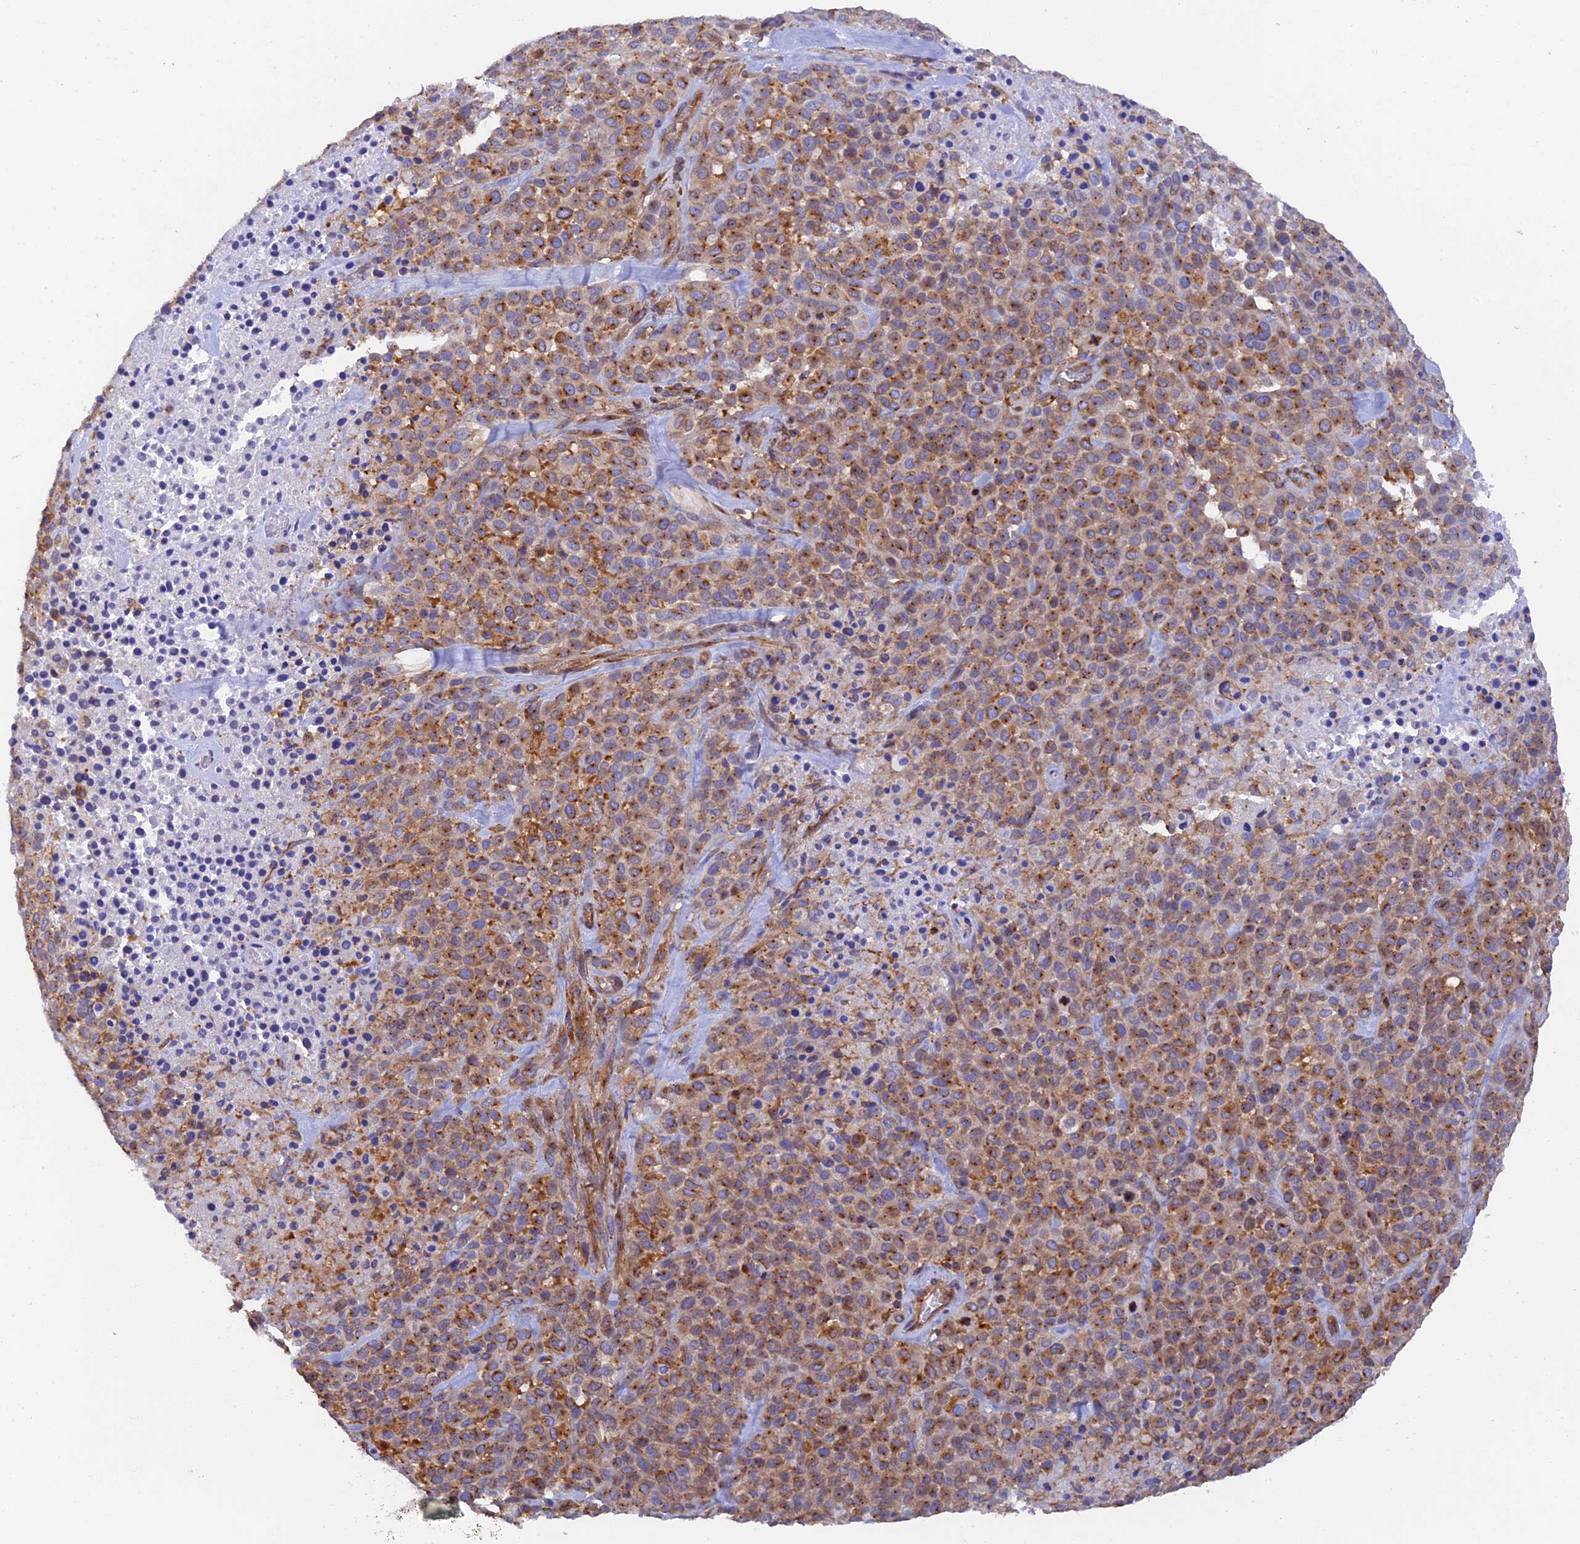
{"staining": {"intensity": "moderate", "quantity": ">75%", "location": "cytoplasmic/membranous"}, "tissue": "melanoma", "cell_type": "Tumor cells", "image_type": "cancer", "snomed": [{"axis": "morphology", "description": "Malignant melanoma, Metastatic site"}, {"axis": "topography", "description": "Skin"}], "caption": "Immunohistochemistry (DAB) staining of malignant melanoma (metastatic site) displays moderate cytoplasmic/membranous protein positivity in about >75% of tumor cells.", "gene": "DCTN2", "patient": {"sex": "female", "age": 81}}